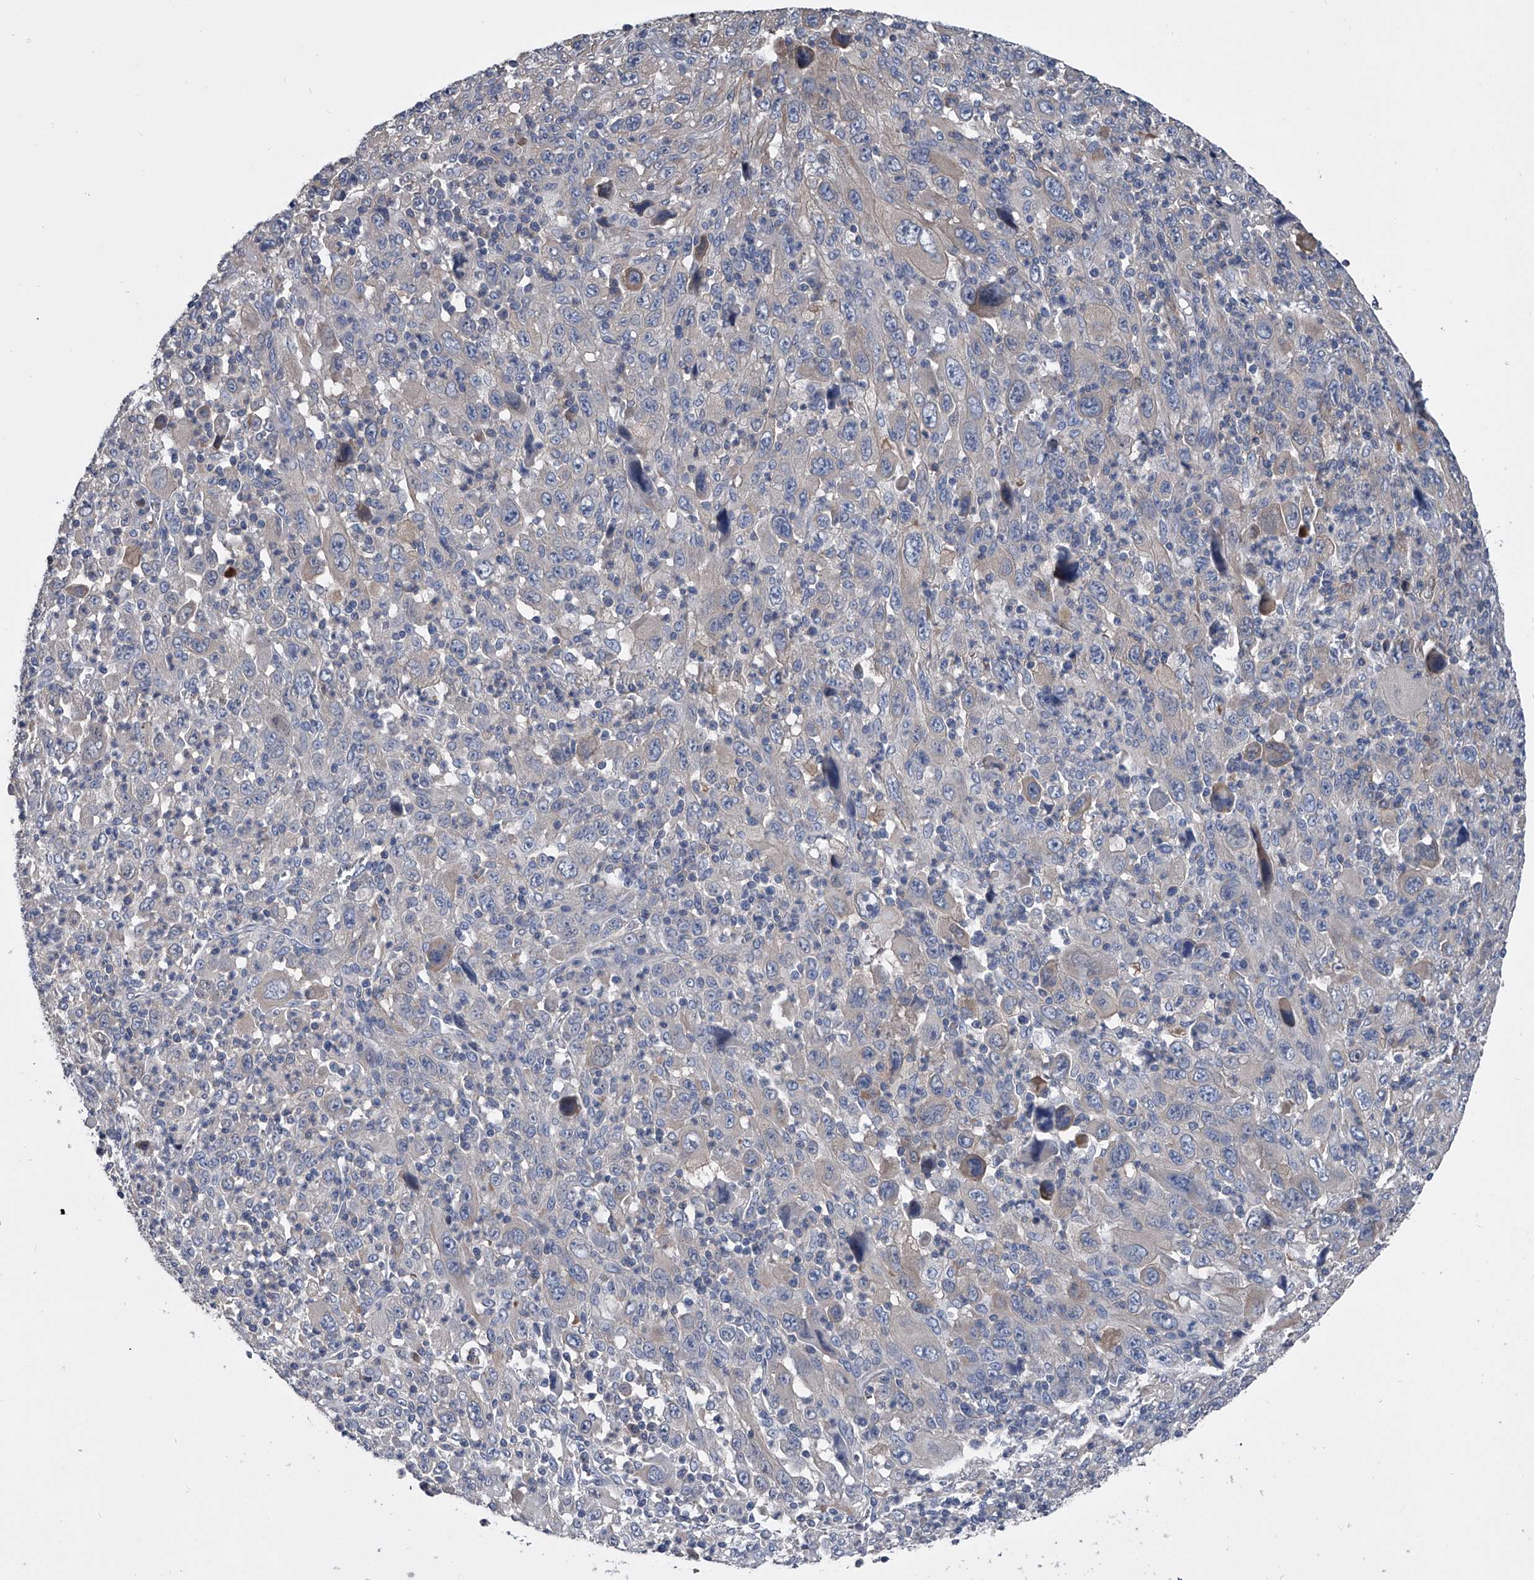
{"staining": {"intensity": "negative", "quantity": "none", "location": "none"}, "tissue": "melanoma", "cell_type": "Tumor cells", "image_type": "cancer", "snomed": [{"axis": "morphology", "description": "Malignant melanoma, Metastatic site"}, {"axis": "topography", "description": "Skin"}], "caption": "Immunohistochemical staining of malignant melanoma (metastatic site) shows no significant positivity in tumor cells. (IHC, brightfield microscopy, high magnification).", "gene": "KIF13A", "patient": {"sex": "female", "age": 56}}